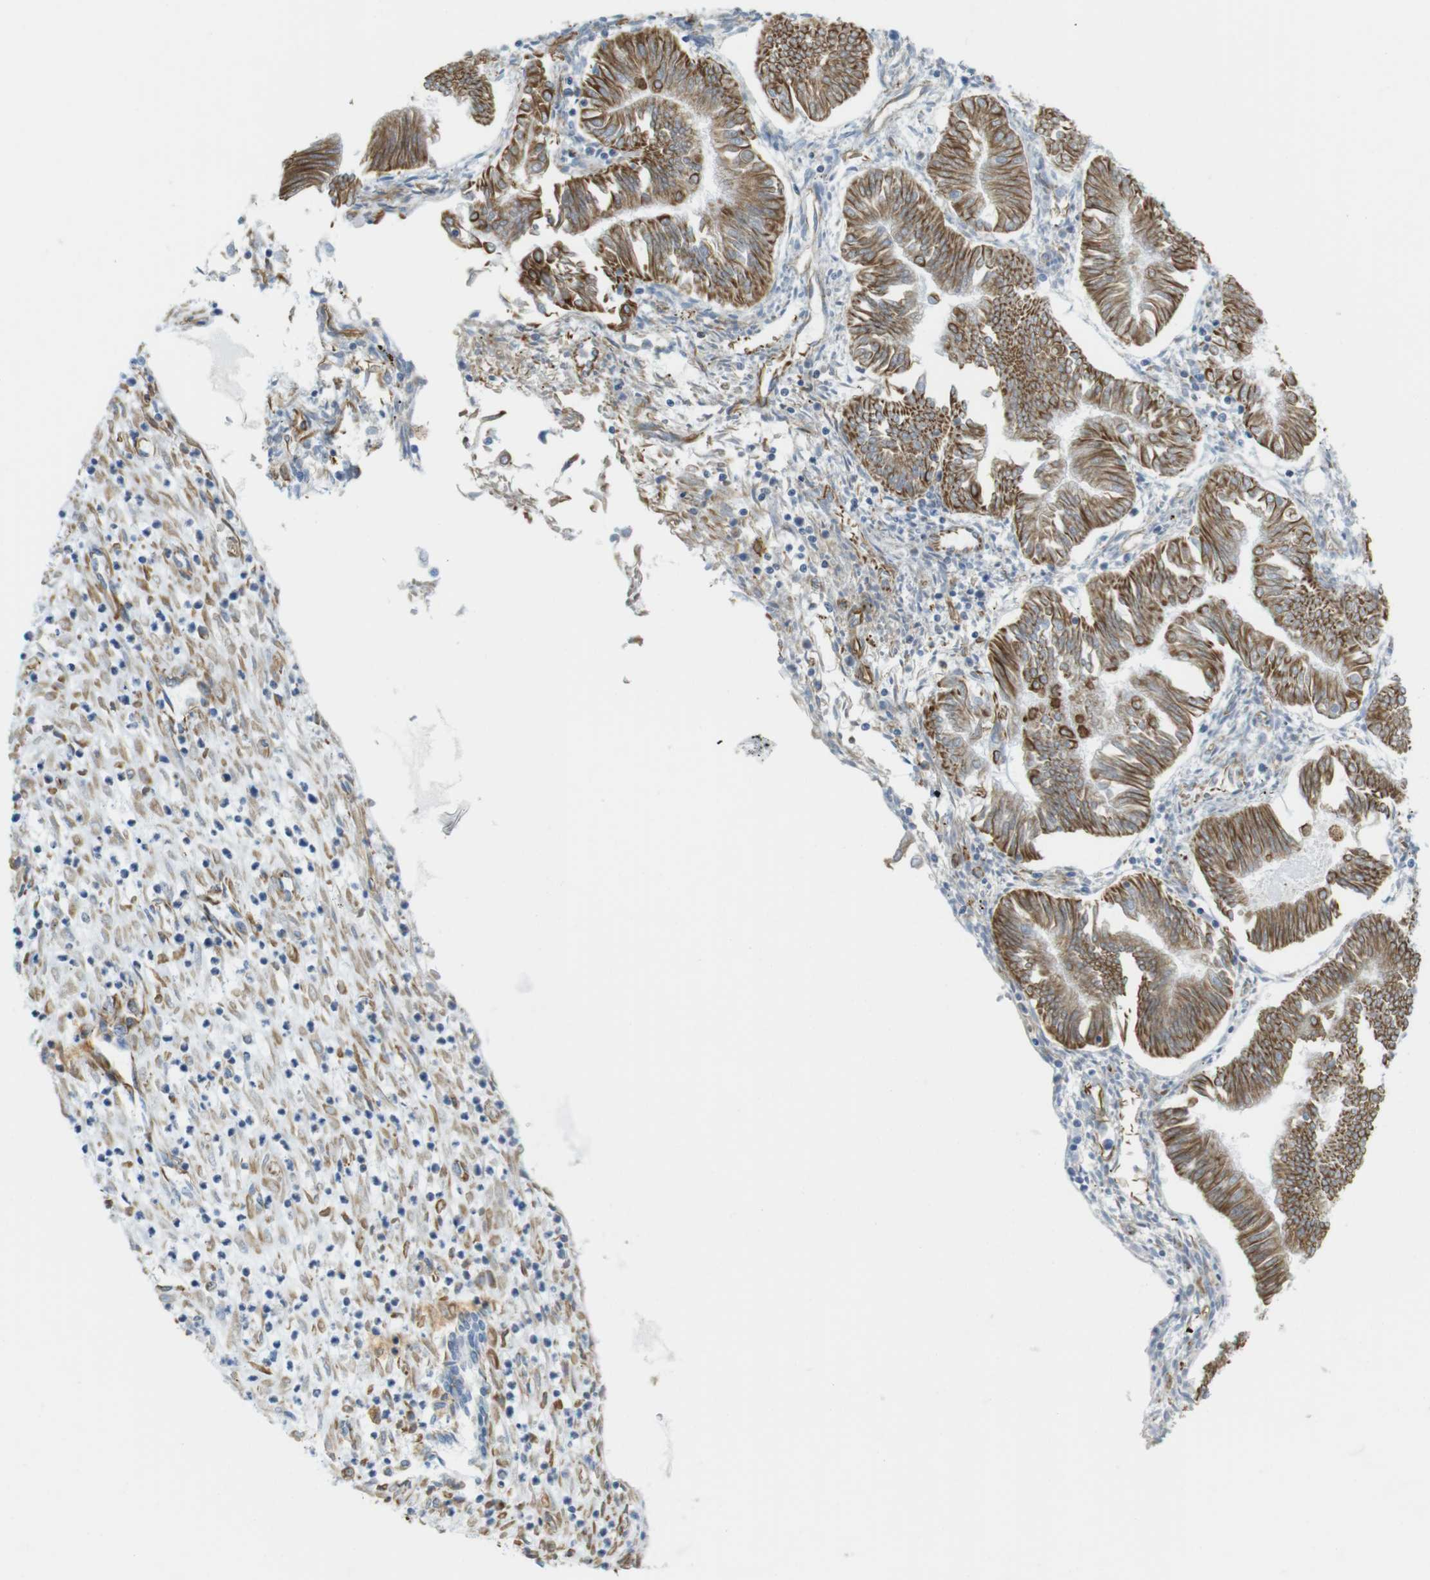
{"staining": {"intensity": "moderate", "quantity": ">75%", "location": "cytoplasmic/membranous"}, "tissue": "endometrial cancer", "cell_type": "Tumor cells", "image_type": "cancer", "snomed": [{"axis": "morphology", "description": "Adenocarcinoma, NOS"}, {"axis": "topography", "description": "Endometrium"}], "caption": "This is a photomicrograph of IHC staining of adenocarcinoma (endometrial), which shows moderate staining in the cytoplasmic/membranous of tumor cells.", "gene": "MS4A10", "patient": {"sex": "female", "age": 53}}